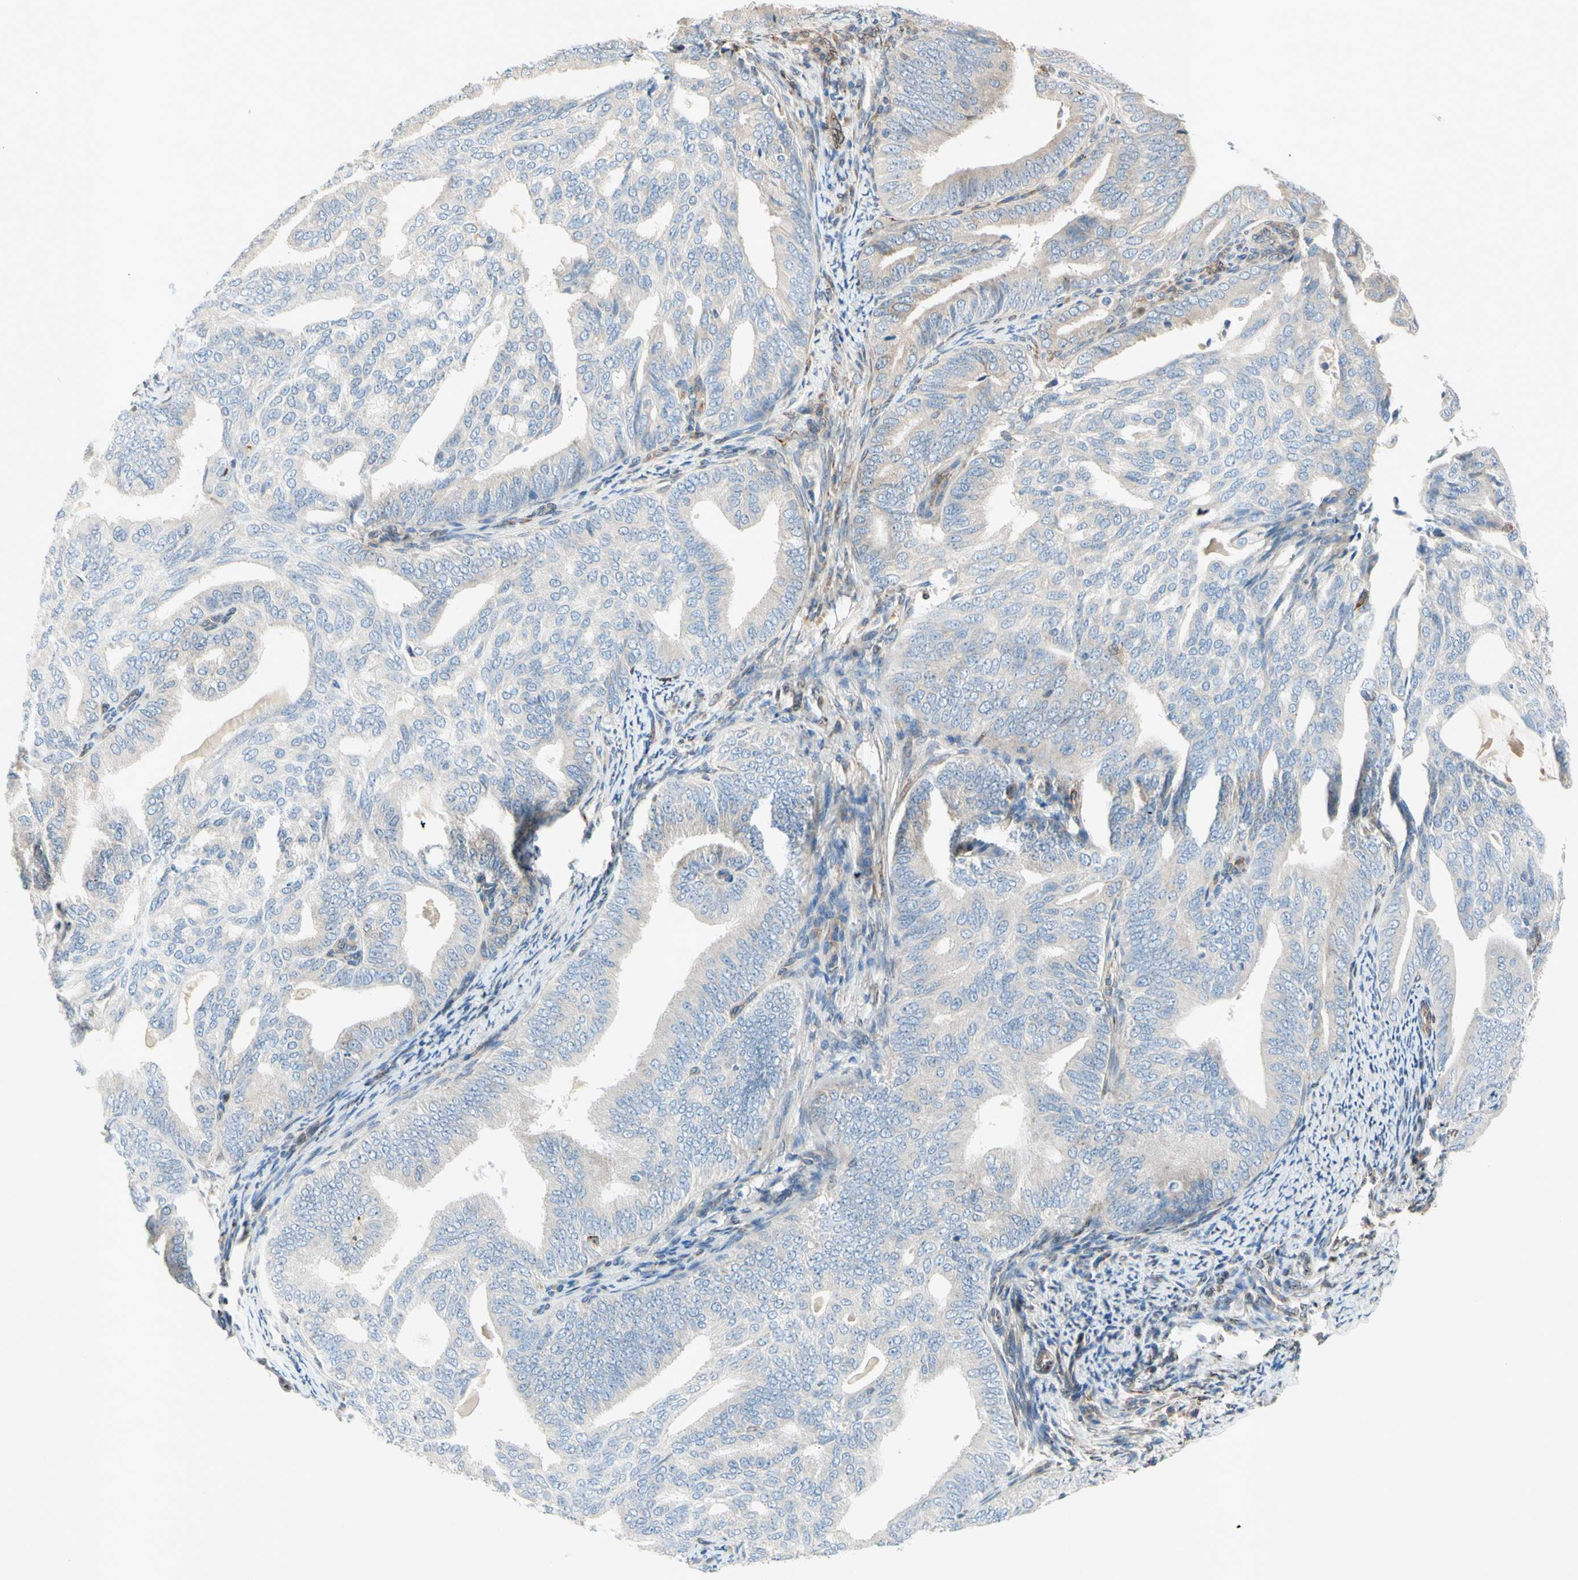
{"staining": {"intensity": "weak", "quantity": "25%-75%", "location": "cytoplasmic/membranous"}, "tissue": "endometrial cancer", "cell_type": "Tumor cells", "image_type": "cancer", "snomed": [{"axis": "morphology", "description": "Adenocarcinoma, NOS"}, {"axis": "topography", "description": "Endometrium"}], "caption": "Protein staining of adenocarcinoma (endometrial) tissue shows weak cytoplasmic/membranous expression in about 25%-75% of tumor cells. (brown staining indicates protein expression, while blue staining denotes nuclei).", "gene": "TRAF2", "patient": {"sex": "female", "age": 58}}